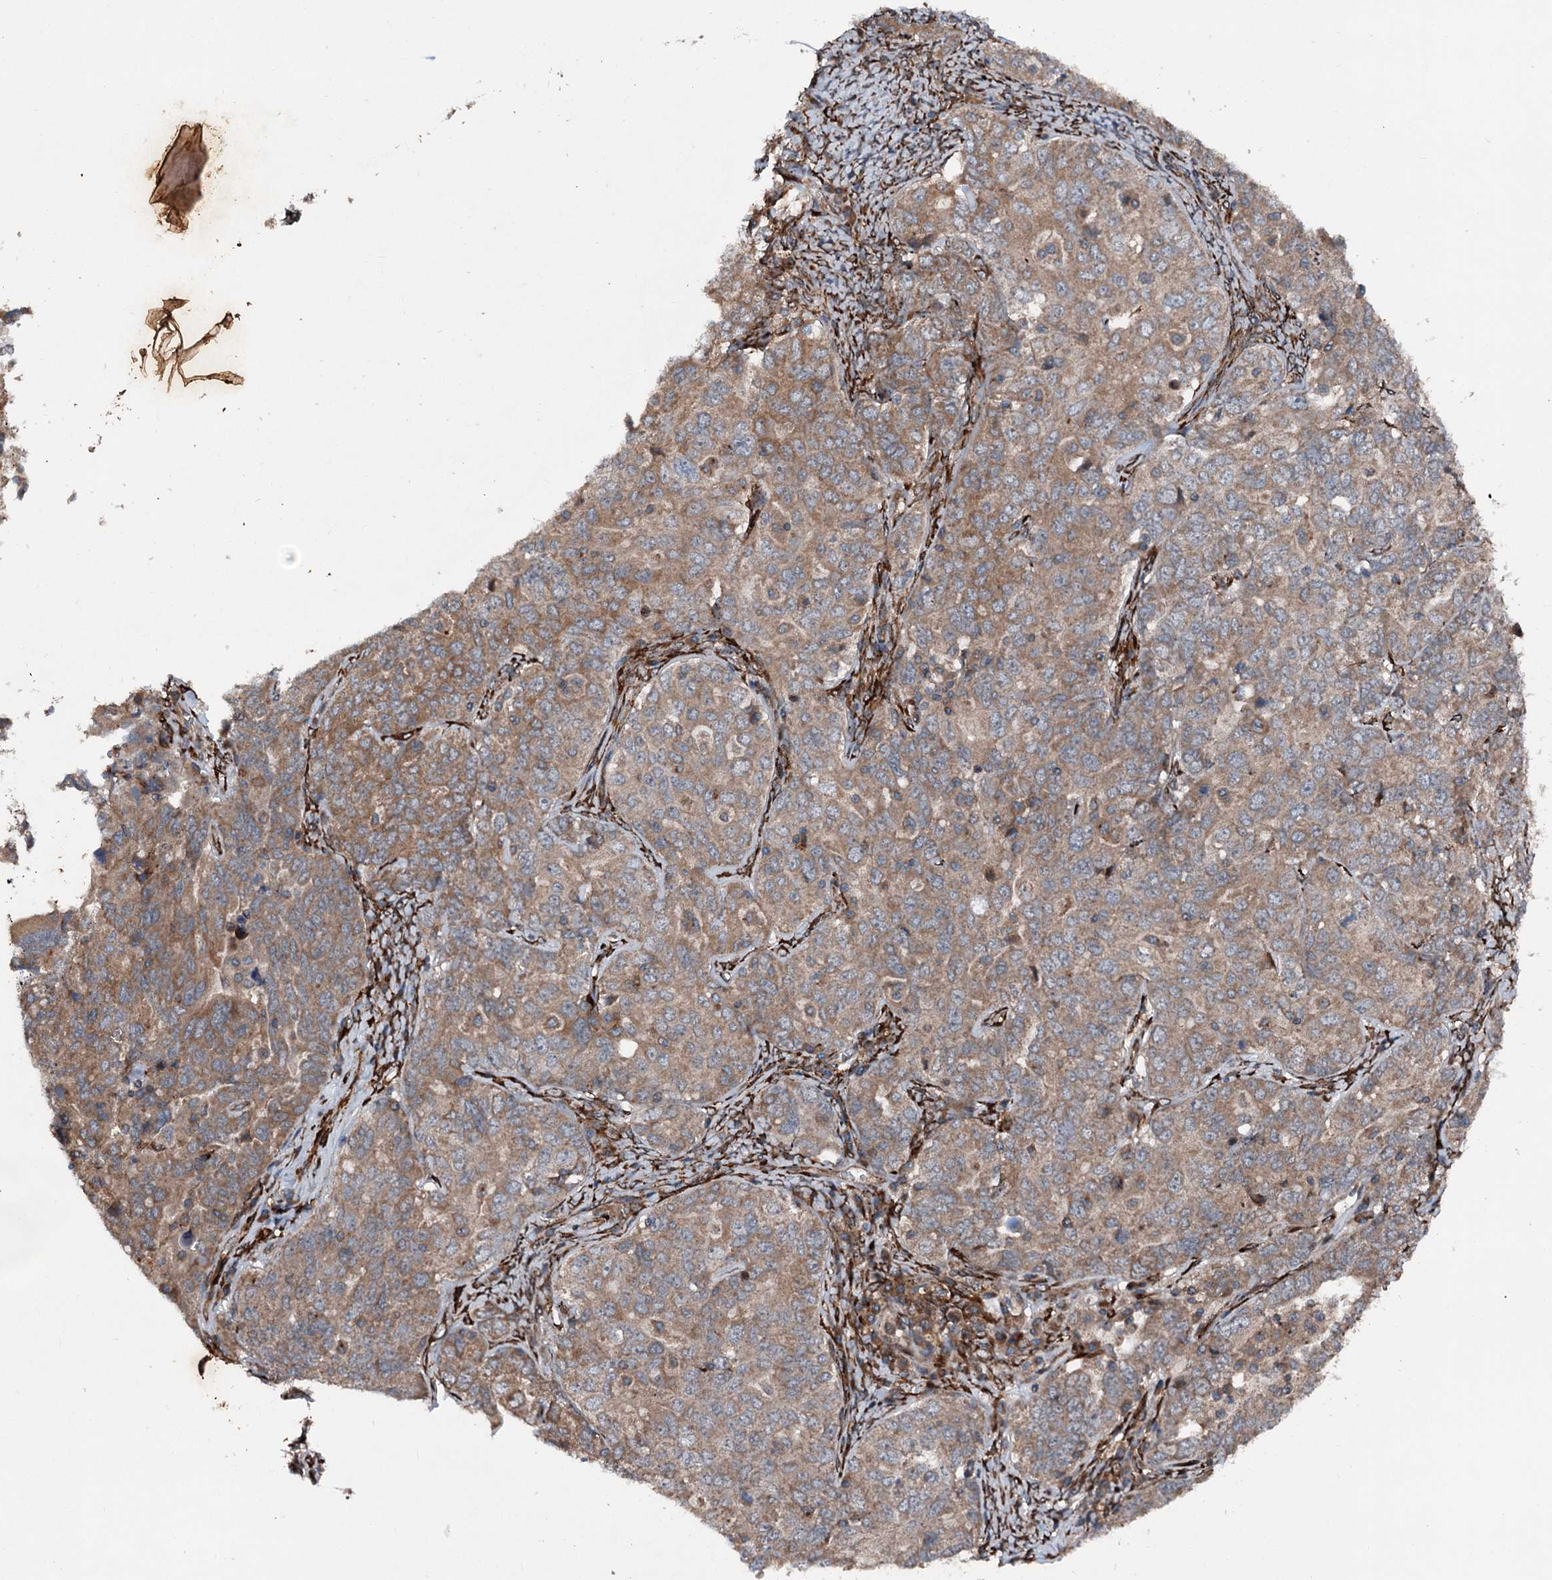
{"staining": {"intensity": "moderate", "quantity": ">75%", "location": "cytoplasmic/membranous"}, "tissue": "ovarian cancer", "cell_type": "Tumor cells", "image_type": "cancer", "snomed": [{"axis": "morphology", "description": "Carcinoma, endometroid"}, {"axis": "topography", "description": "Ovary"}], "caption": "Immunohistochemical staining of human endometroid carcinoma (ovarian) shows medium levels of moderate cytoplasmic/membranous protein staining in approximately >75% of tumor cells.", "gene": "DDIAS", "patient": {"sex": "female", "age": 62}}